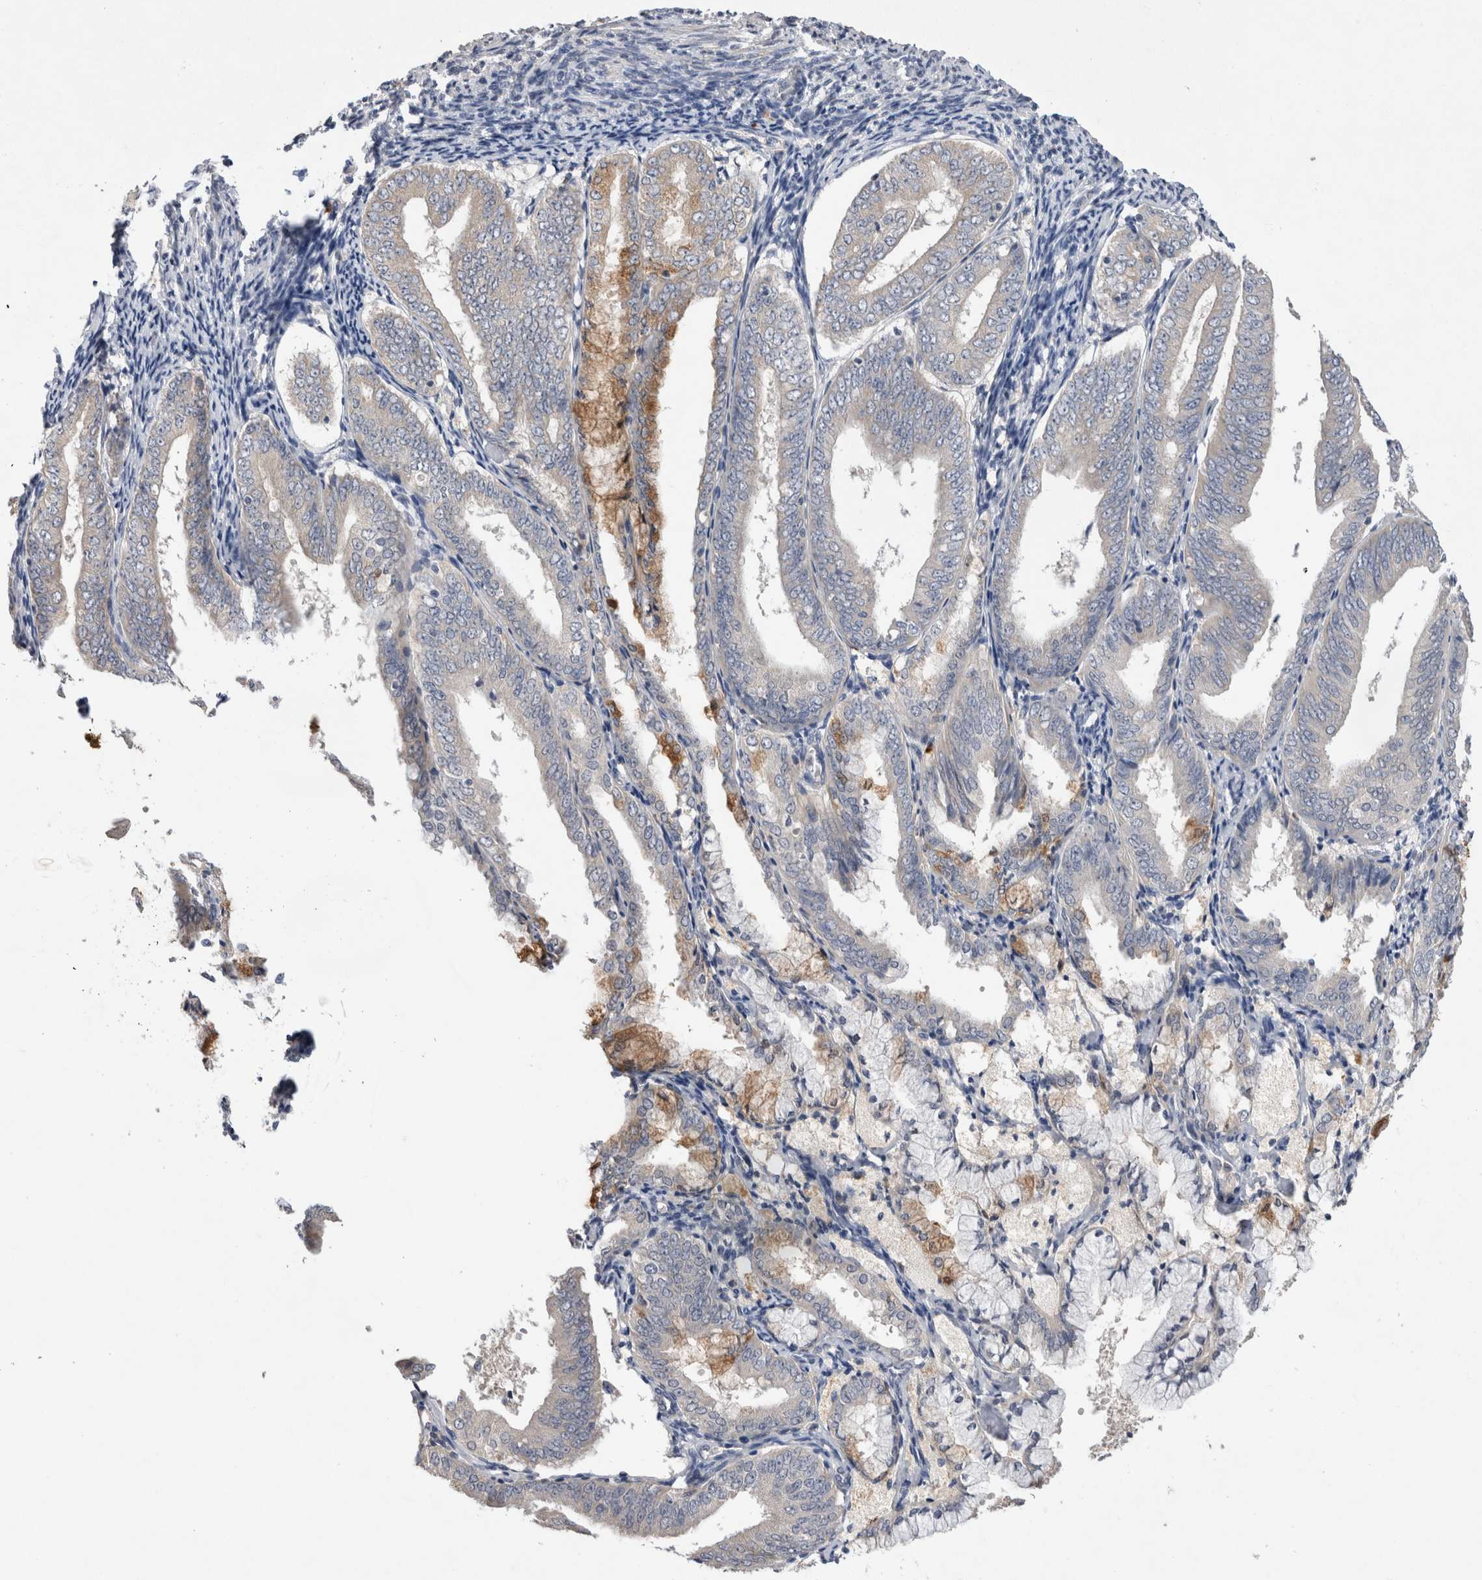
{"staining": {"intensity": "weak", "quantity": "<25%", "location": "cytoplasmic/membranous"}, "tissue": "endometrial cancer", "cell_type": "Tumor cells", "image_type": "cancer", "snomed": [{"axis": "morphology", "description": "Adenocarcinoma, NOS"}, {"axis": "topography", "description": "Endometrium"}], "caption": "A histopathology image of human adenocarcinoma (endometrial) is negative for staining in tumor cells.", "gene": "VSIG4", "patient": {"sex": "female", "age": 63}}